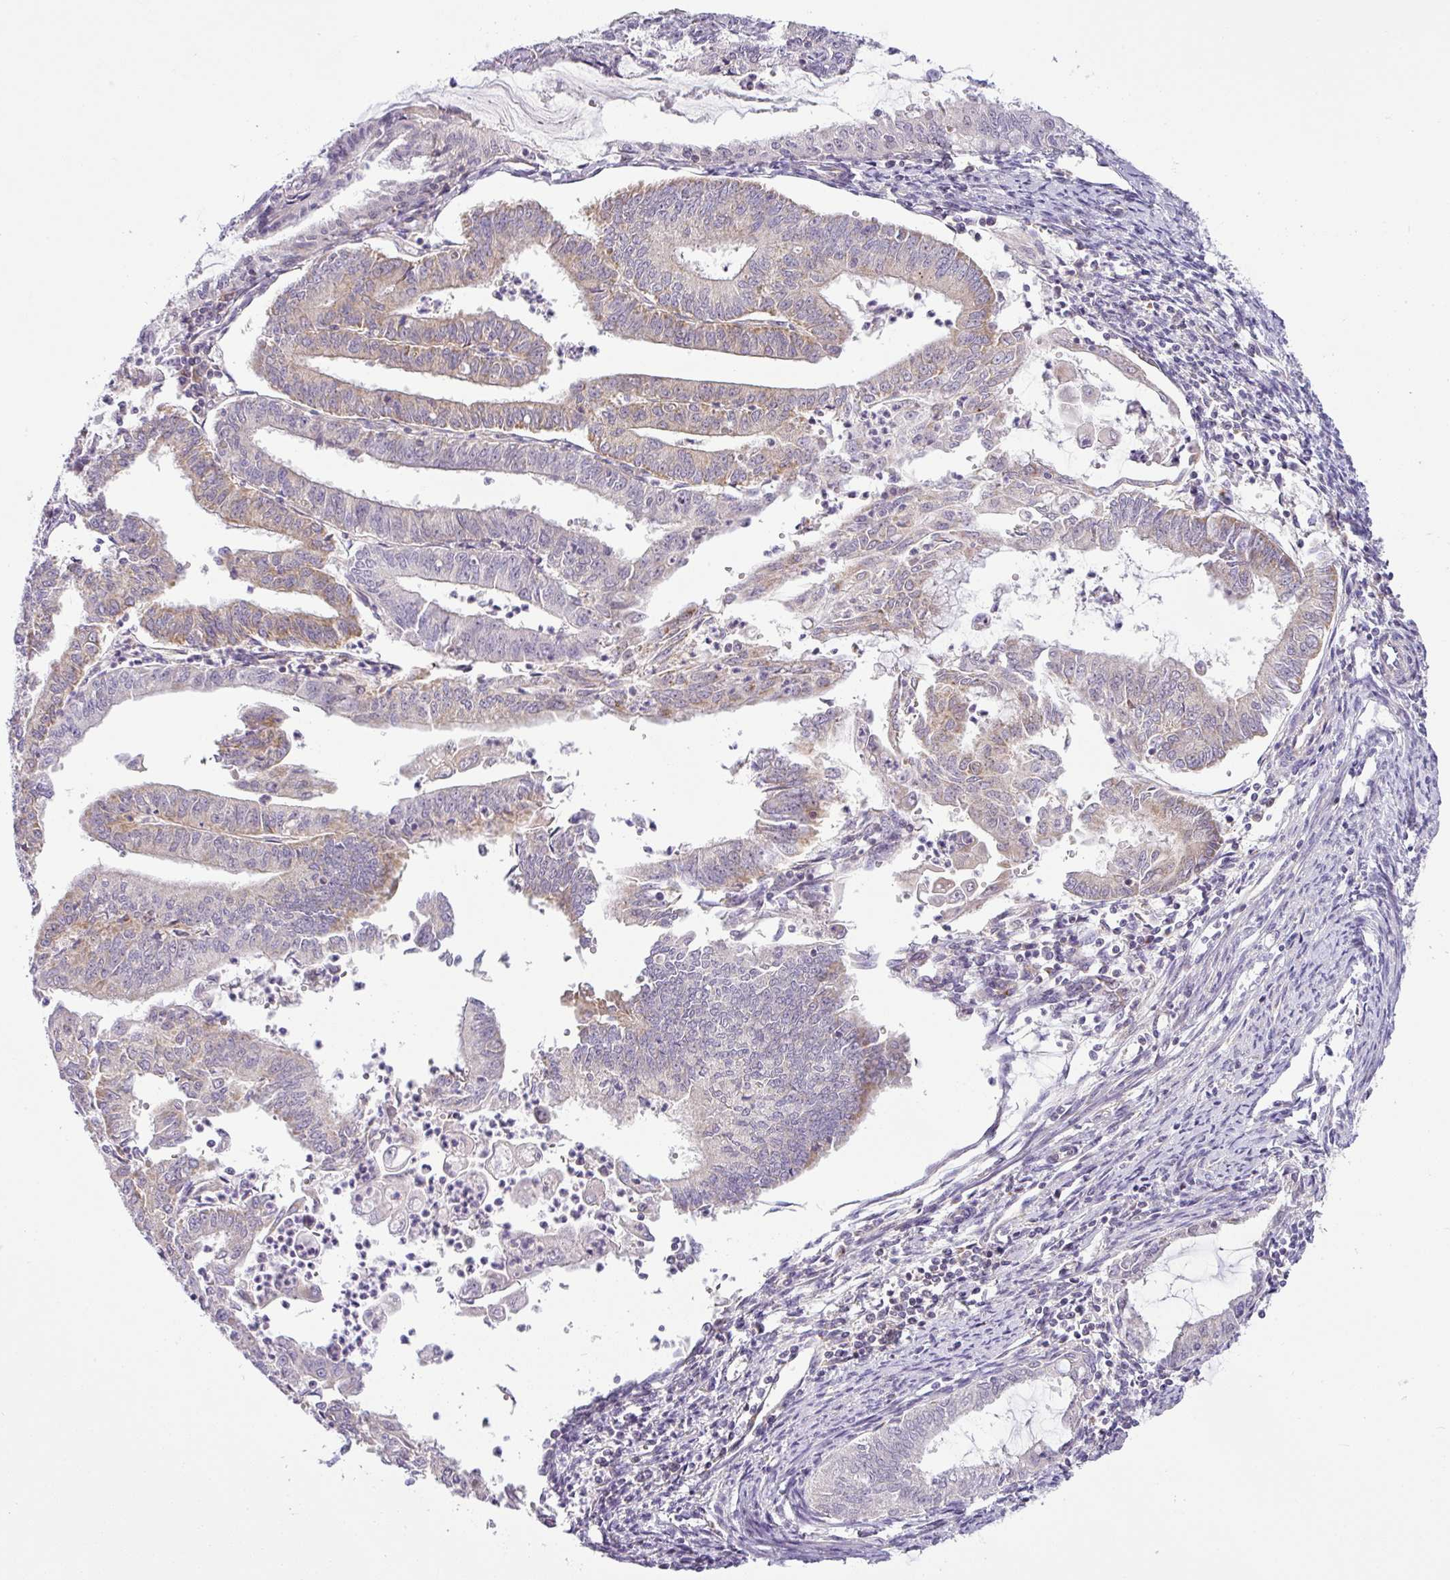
{"staining": {"intensity": "weak", "quantity": "25%-75%", "location": "cytoplasmic/membranous"}, "tissue": "endometrial cancer", "cell_type": "Tumor cells", "image_type": "cancer", "snomed": [{"axis": "morphology", "description": "Adenocarcinoma, NOS"}, {"axis": "topography", "description": "Endometrium"}], "caption": "Endometrial cancer (adenocarcinoma) stained for a protein exhibits weak cytoplasmic/membranous positivity in tumor cells. Nuclei are stained in blue.", "gene": "NDUFB2", "patient": {"sex": "female", "age": 70}}